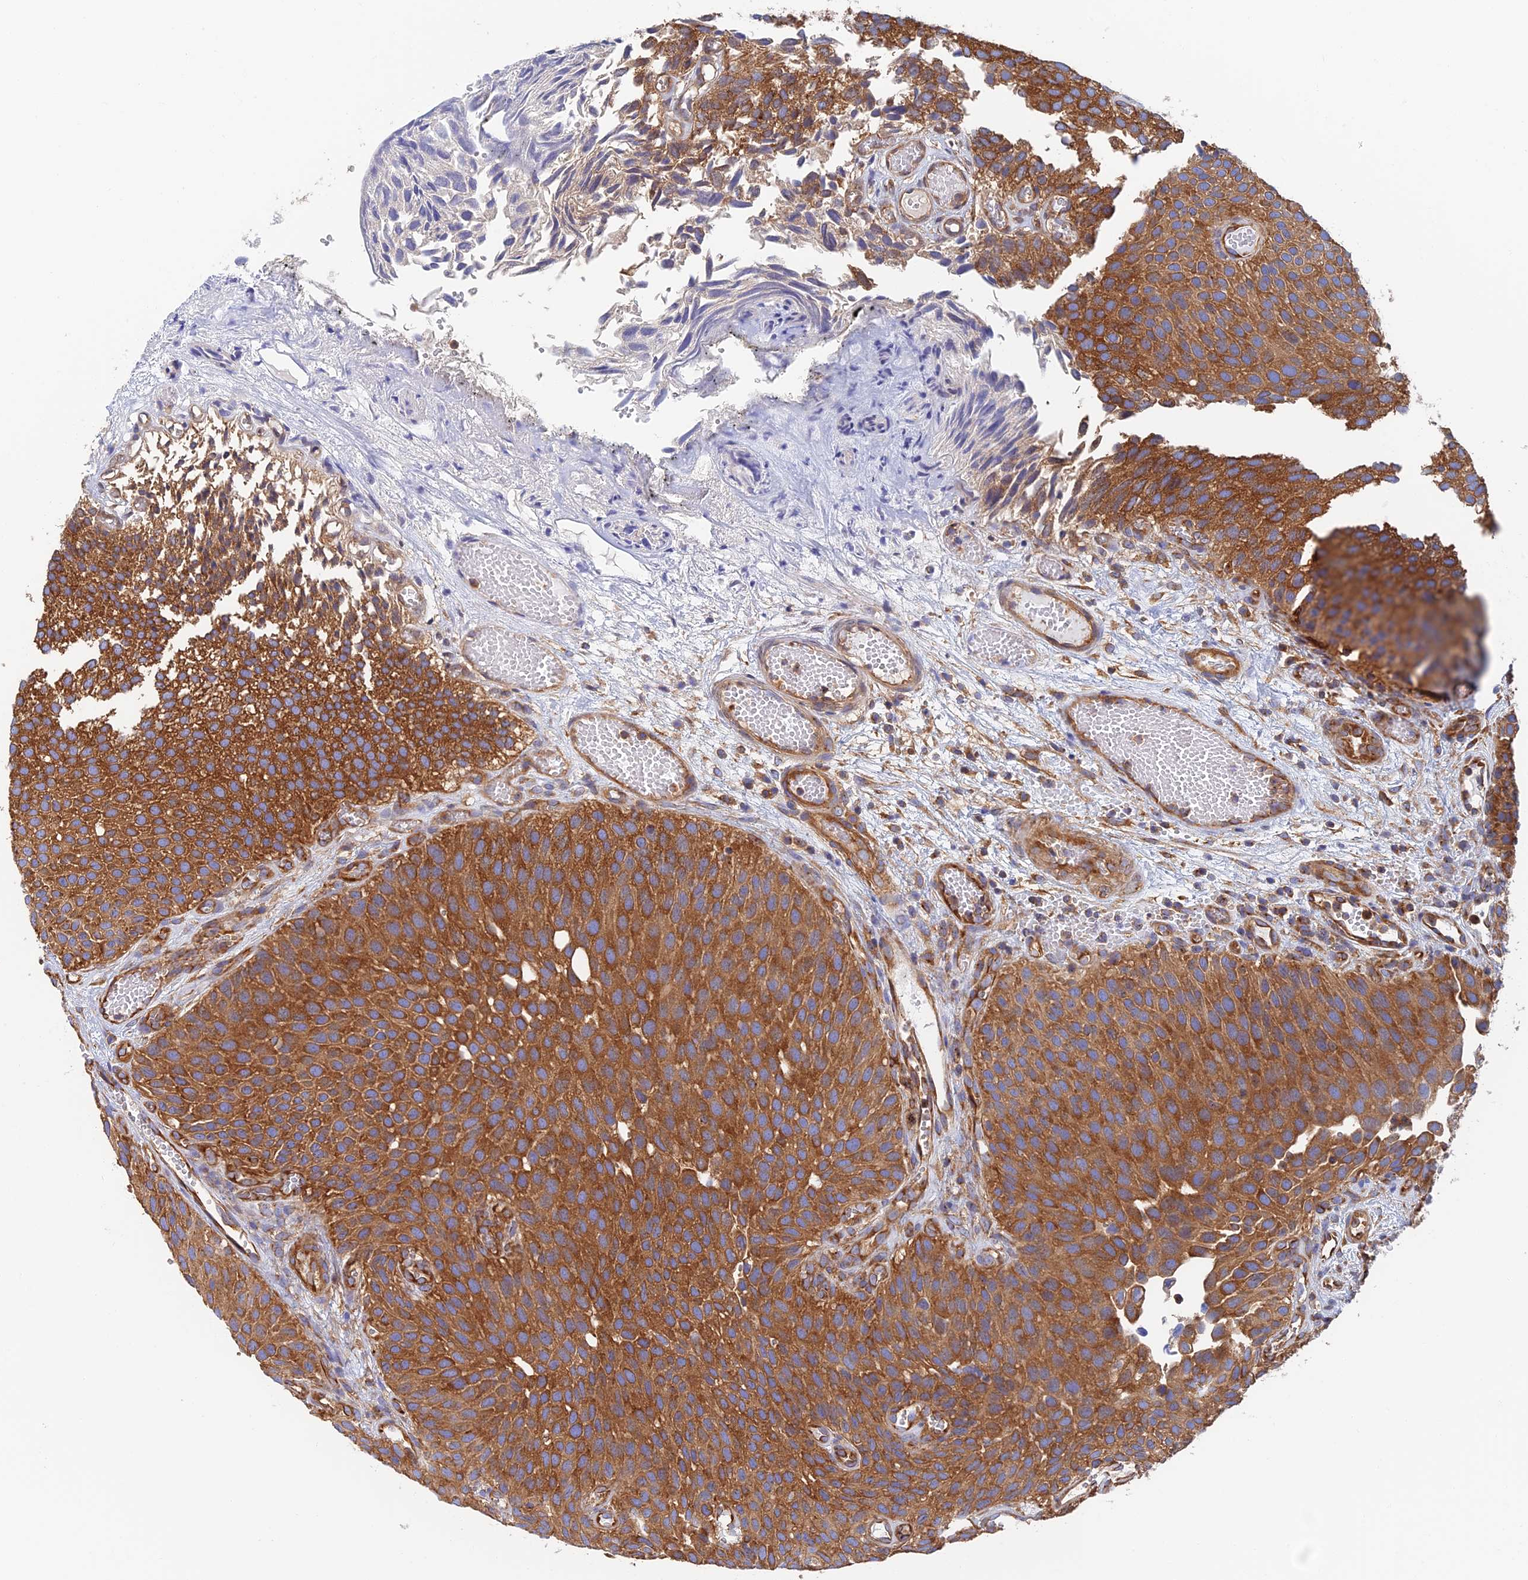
{"staining": {"intensity": "strong", "quantity": ">75%", "location": "cytoplasmic/membranous"}, "tissue": "urothelial cancer", "cell_type": "Tumor cells", "image_type": "cancer", "snomed": [{"axis": "morphology", "description": "Urothelial carcinoma, Low grade"}, {"axis": "topography", "description": "Urinary bladder"}], "caption": "Strong cytoplasmic/membranous expression for a protein is identified in approximately >75% of tumor cells of urothelial cancer using IHC.", "gene": "DCTN2", "patient": {"sex": "male", "age": 89}}